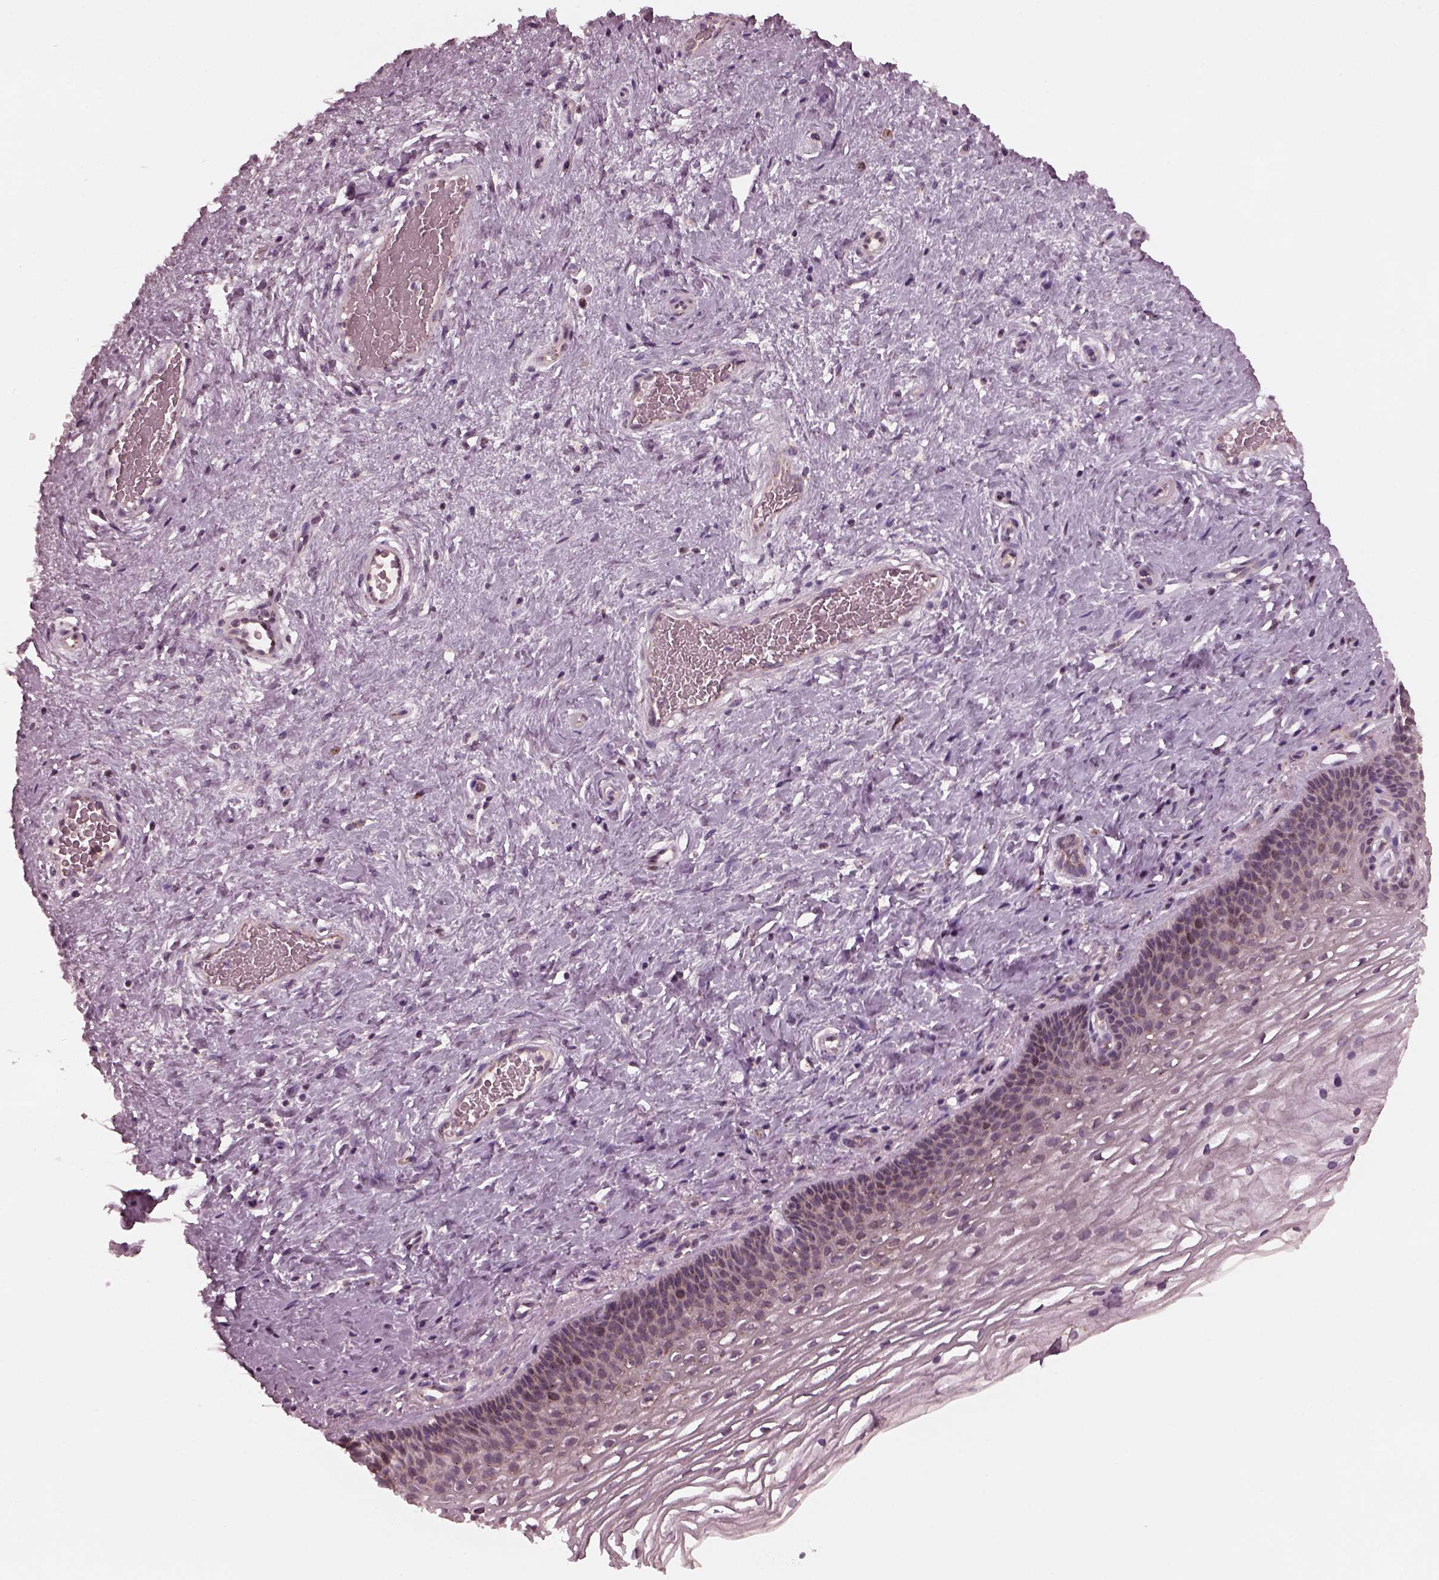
{"staining": {"intensity": "negative", "quantity": "none", "location": "none"}, "tissue": "cervix", "cell_type": "Glandular cells", "image_type": "normal", "snomed": [{"axis": "morphology", "description": "Normal tissue, NOS"}, {"axis": "topography", "description": "Cervix"}], "caption": "Immunohistochemistry histopathology image of benign cervix stained for a protein (brown), which demonstrates no positivity in glandular cells. The staining was performed using DAB (3,3'-diaminobenzidine) to visualize the protein expression in brown, while the nuclei were stained in blue with hematoxylin (Magnification: 20x).", "gene": "SAXO1", "patient": {"sex": "female", "age": 34}}